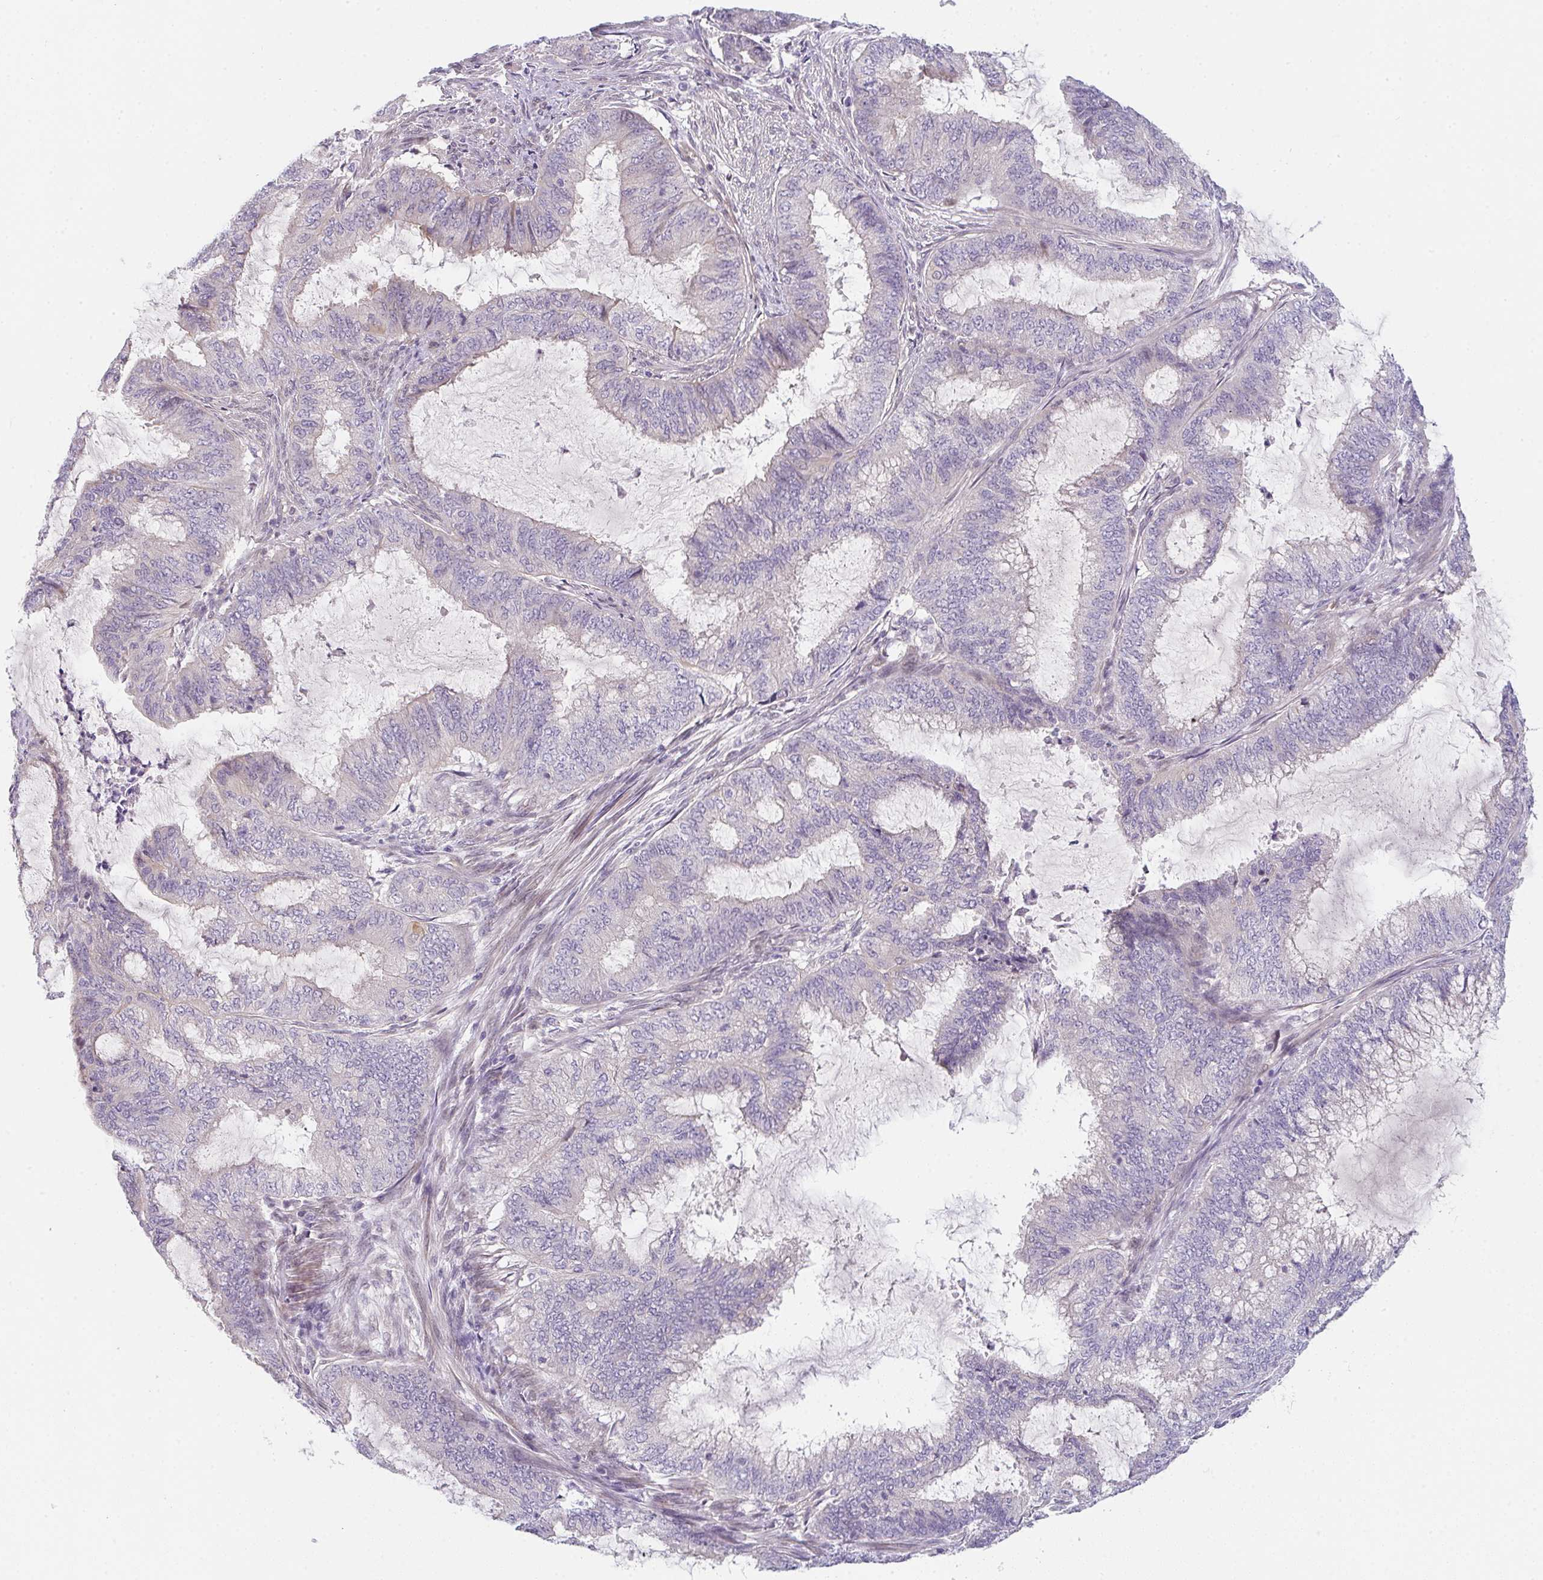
{"staining": {"intensity": "moderate", "quantity": "<25%", "location": "cytoplasmic/membranous"}, "tissue": "endometrial cancer", "cell_type": "Tumor cells", "image_type": "cancer", "snomed": [{"axis": "morphology", "description": "Adenocarcinoma, NOS"}, {"axis": "topography", "description": "Endometrium"}], "caption": "A brown stain shows moderate cytoplasmic/membranous expression of a protein in human endometrial adenocarcinoma tumor cells.", "gene": "TNFRSF10A", "patient": {"sex": "female", "age": 51}}